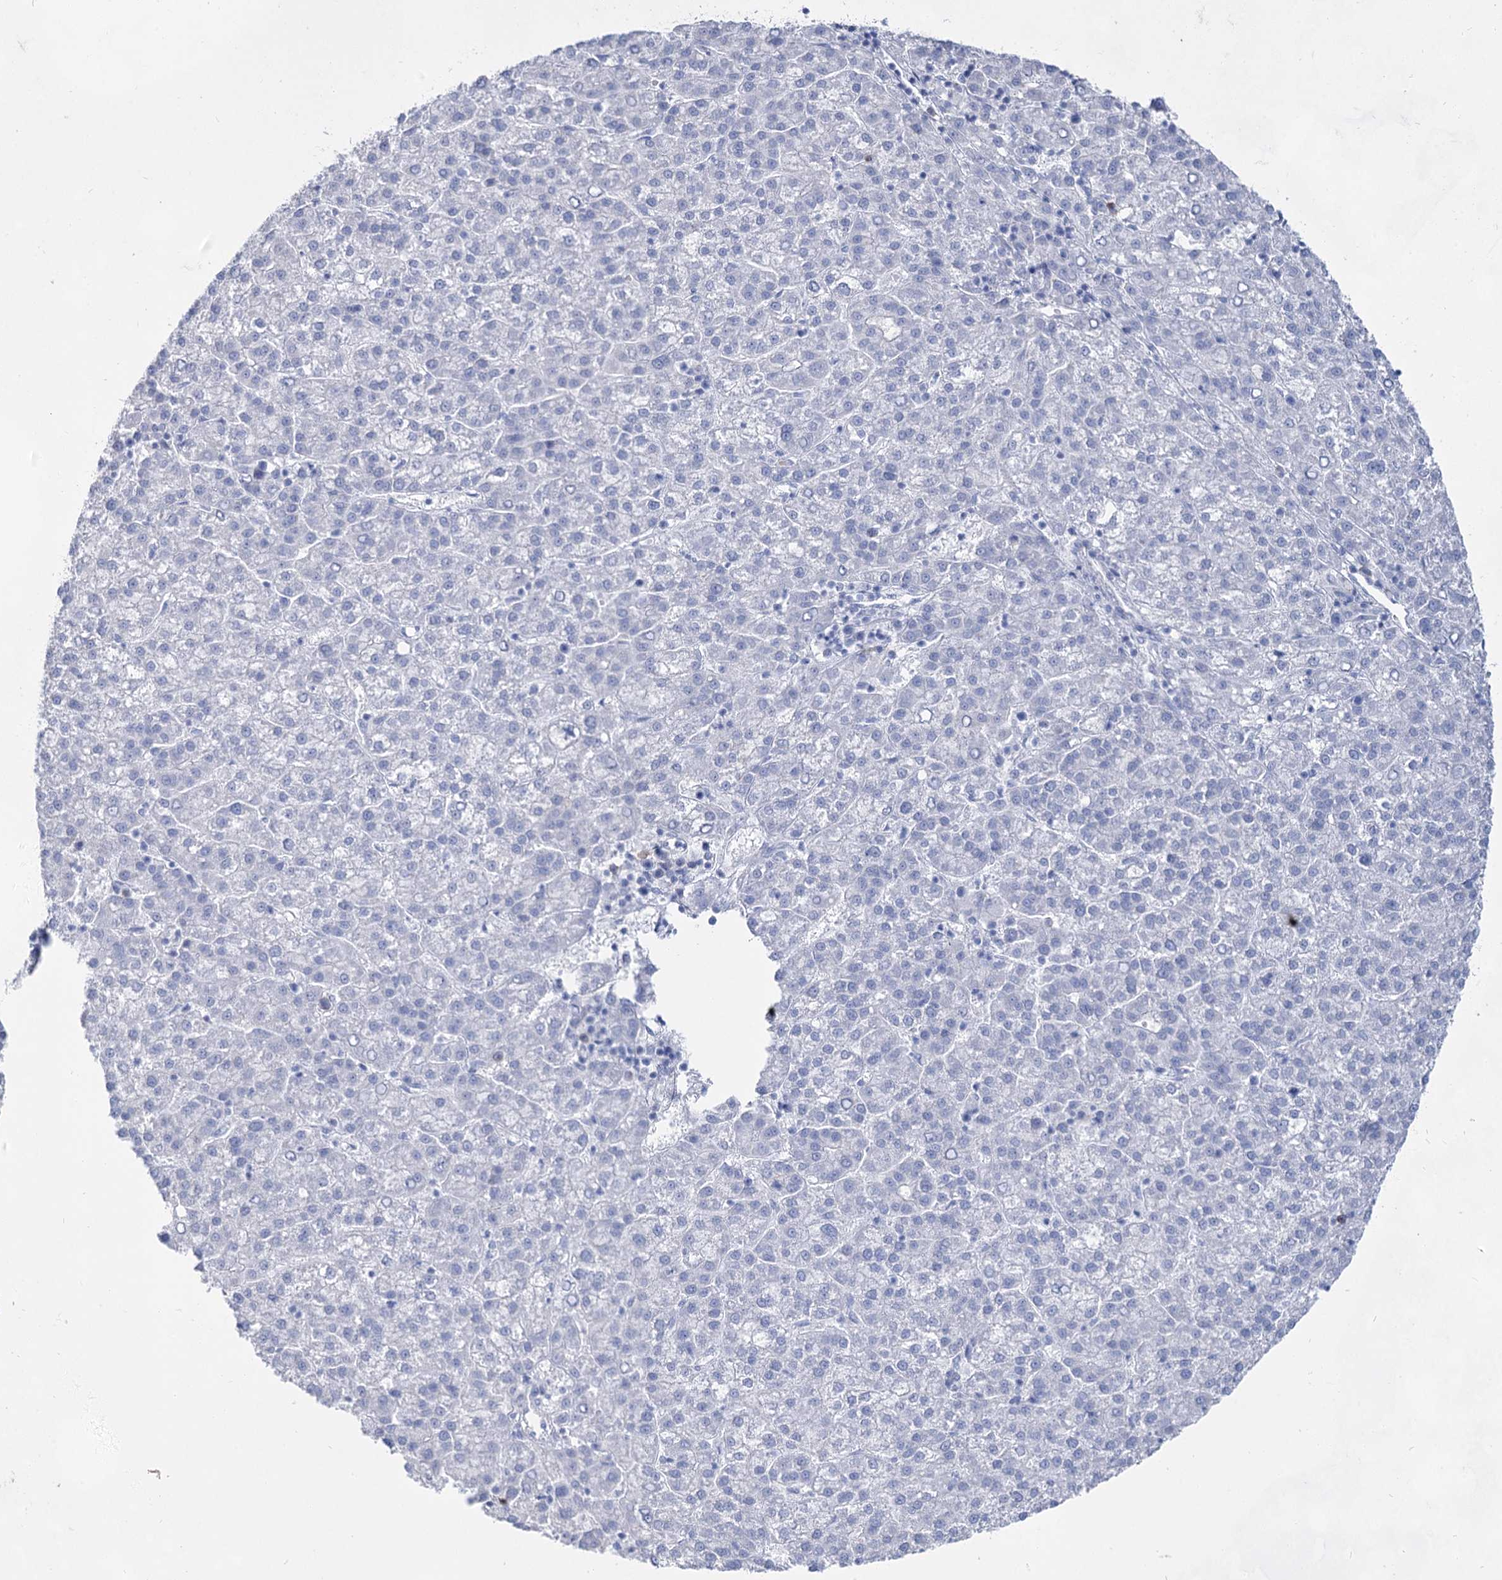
{"staining": {"intensity": "negative", "quantity": "none", "location": "none"}, "tissue": "liver cancer", "cell_type": "Tumor cells", "image_type": "cancer", "snomed": [{"axis": "morphology", "description": "Carcinoma, Hepatocellular, NOS"}, {"axis": "topography", "description": "Liver"}], "caption": "Liver cancer was stained to show a protein in brown. There is no significant staining in tumor cells. (DAB (3,3'-diaminobenzidine) immunohistochemistry with hematoxylin counter stain).", "gene": "ACRV1", "patient": {"sex": "female", "age": 58}}